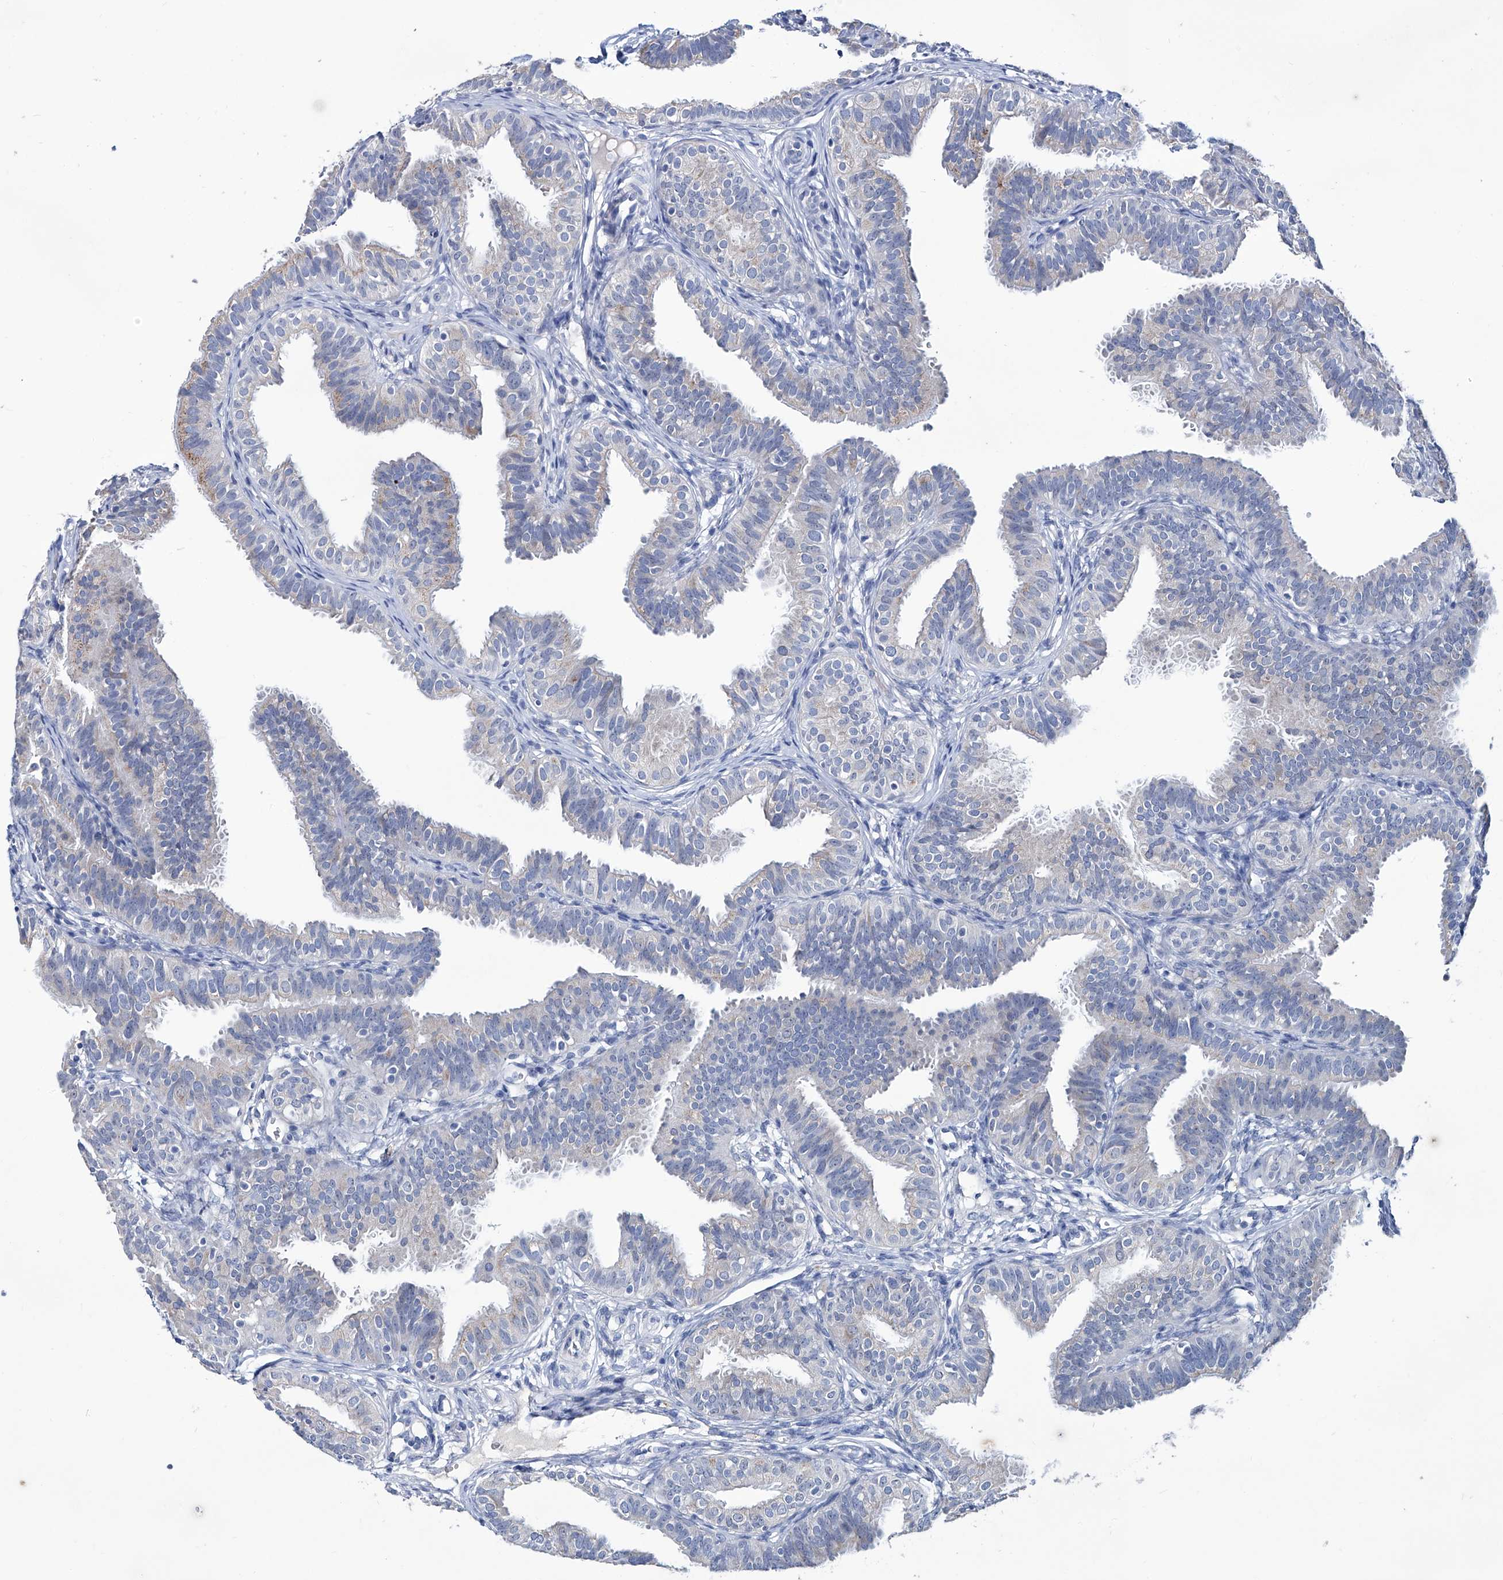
{"staining": {"intensity": "negative", "quantity": "none", "location": "none"}, "tissue": "fallopian tube", "cell_type": "Glandular cells", "image_type": "normal", "snomed": [{"axis": "morphology", "description": "Normal tissue, NOS"}, {"axis": "topography", "description": "Fallopian tube"}], "caption": "IHC of benign human fallopian tube shows no expression in glandular cells.", "gene": "KLHL17", "patient": {"sex": "female", "age": 35}}